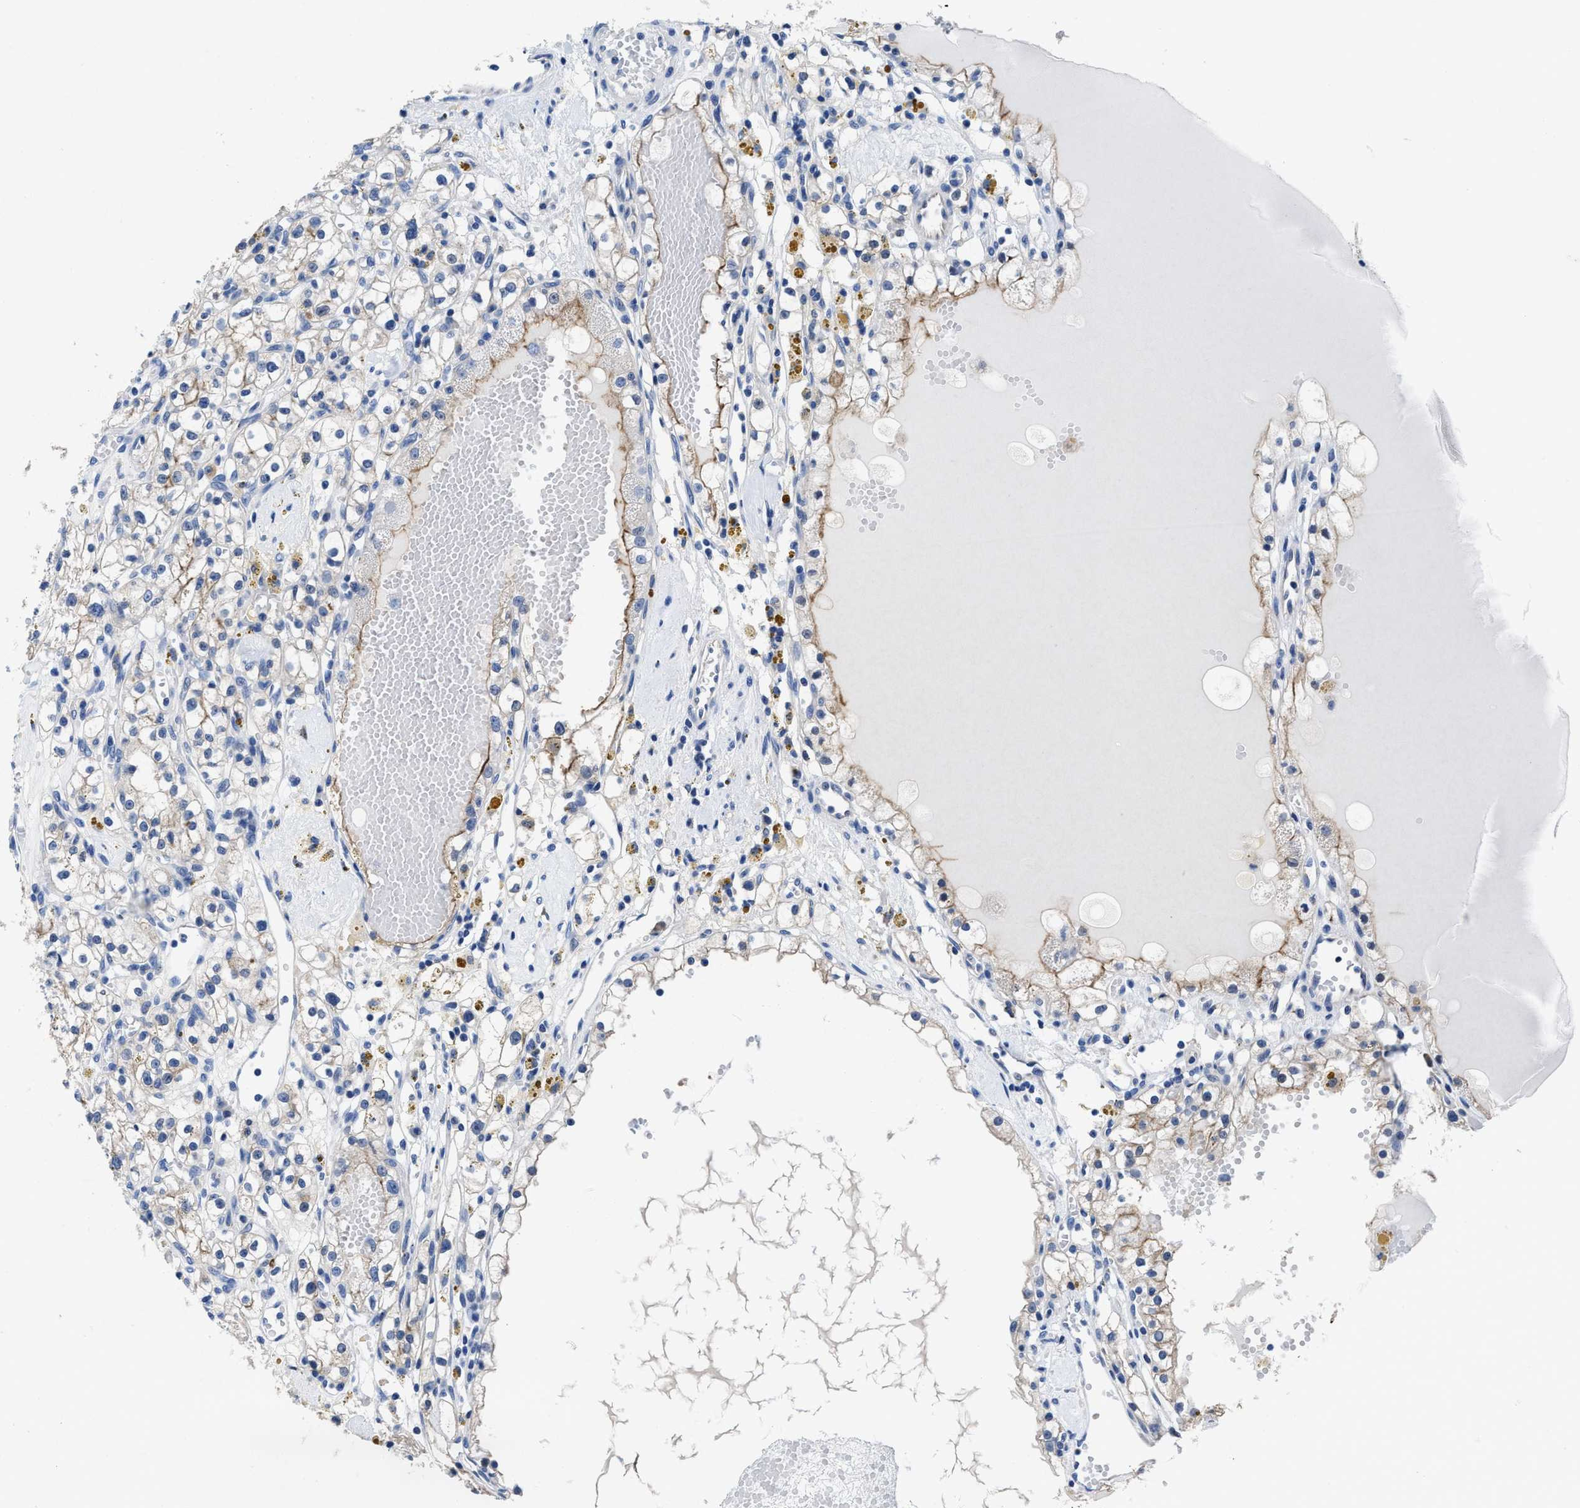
{"staining": {"intensity": "moderate", "quantity": "<25%", "location": "cytoplasmic/membranous"}, "tissue": "renal cancer", "cell_type": "Tumor cells", "image_type": "cancer", "snomed": [{"axis": "morphology", "description": "Adenocarcinoma, NOS"}, {"axis": "topography", "description": "Kidney"}], "caption": "High-magnification brightfield microscopy of renal adenocarcinoma stained with DAB (brown) and counterstained with hematoxylin (blue). tumor cells exhibit moderate cytoplasmic/membranous staining is appreciated in about<25% of cells.", "gene": "HOOK1", "patient": {"sex": "male", "age": 56}}